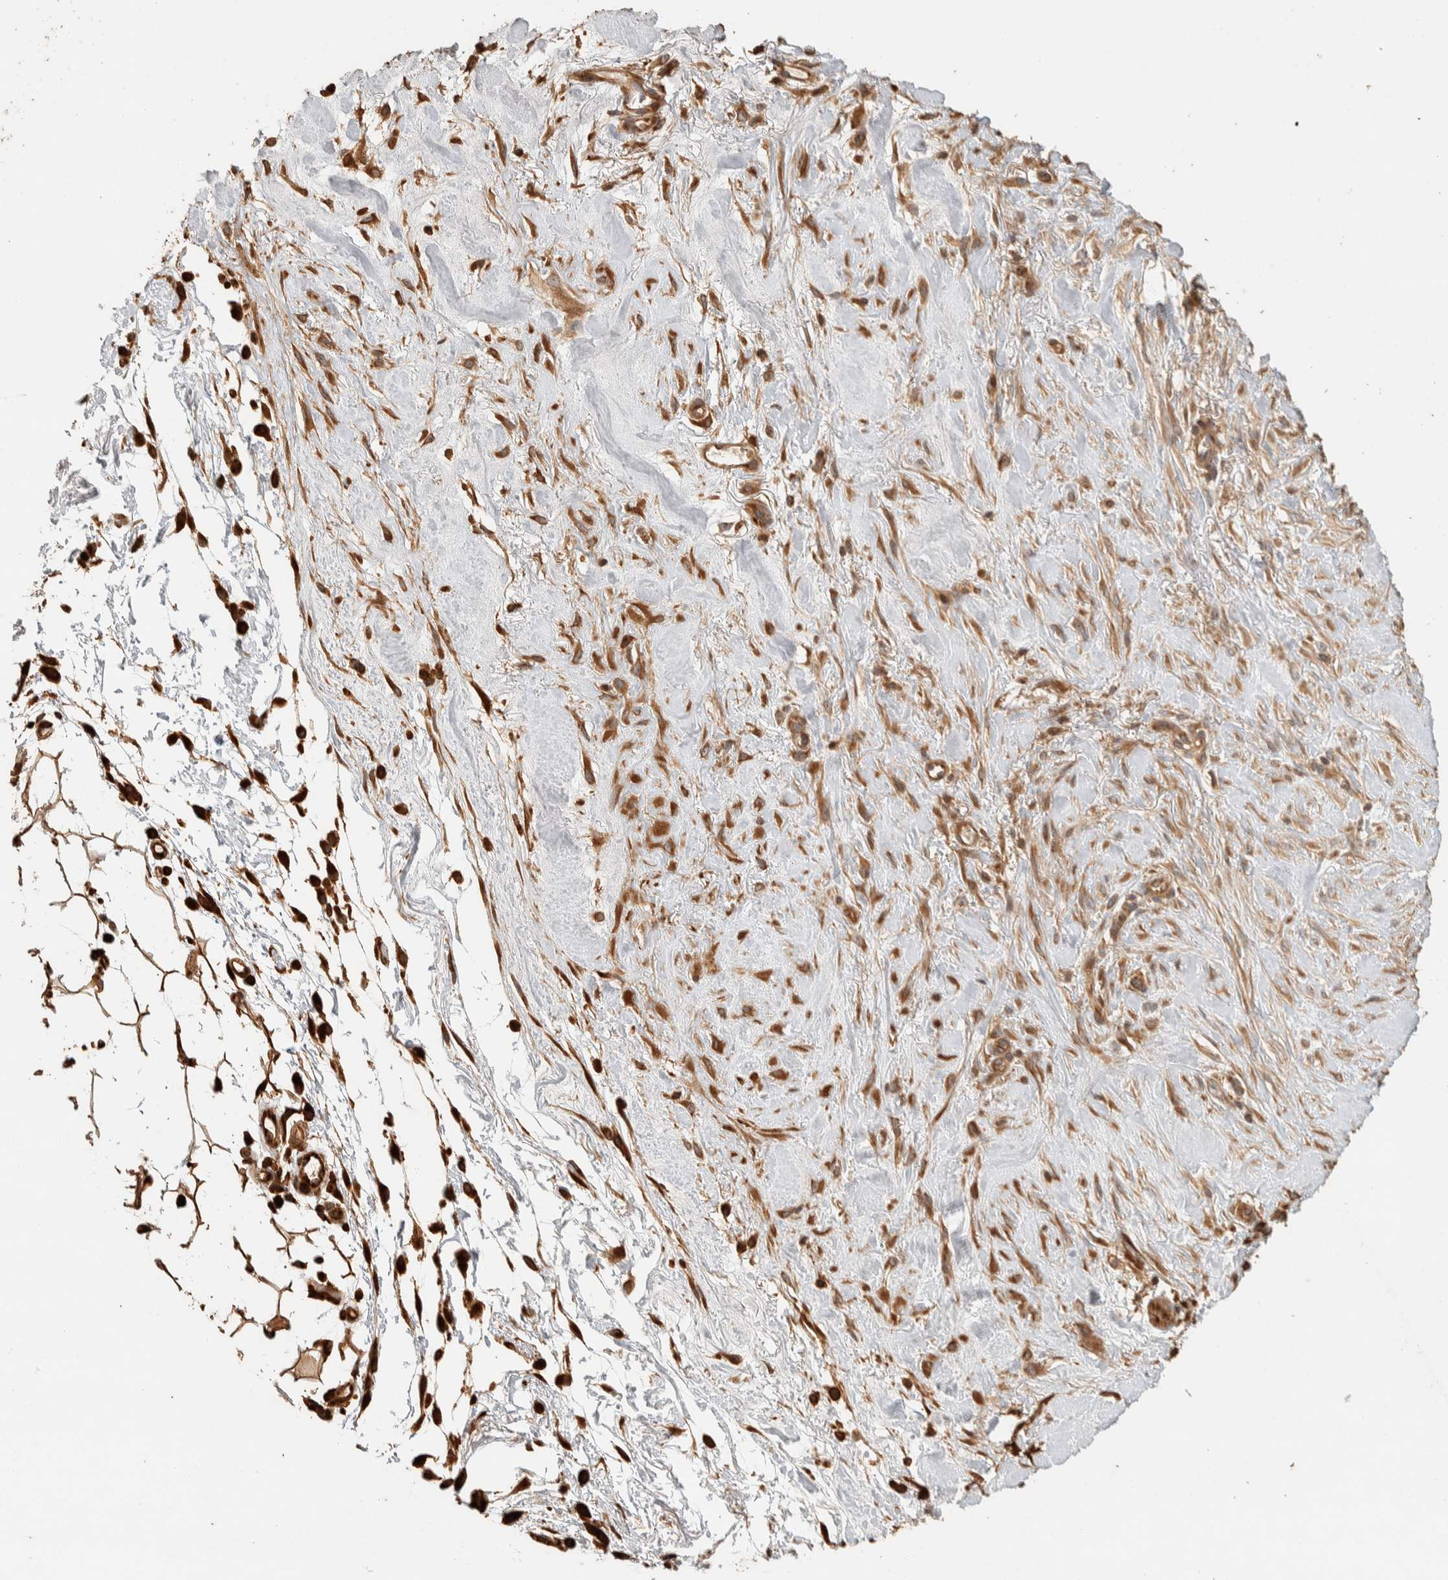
{"staining": {"intensity": "moderate", "quantity": ">75%", "location": "cytoplasmic/membranous"}, "tissue": "skin cancer", "cell_type": "Tumor cells", "image_type": "cancer", "snomed": [{"axis": "morphology", "description": "Squamous cell carcinoma, NOS"}, {"axis": "topography", "description": "Skin"}], "caption": "Protein expression analysis of human squamous cell carcinoma (skin) reveals moderate cytoplasmic/membranous positivity in about >75% of tumor cells.", "gene": "EXOC7", "patient": {"sex": "female", "age": 77}}